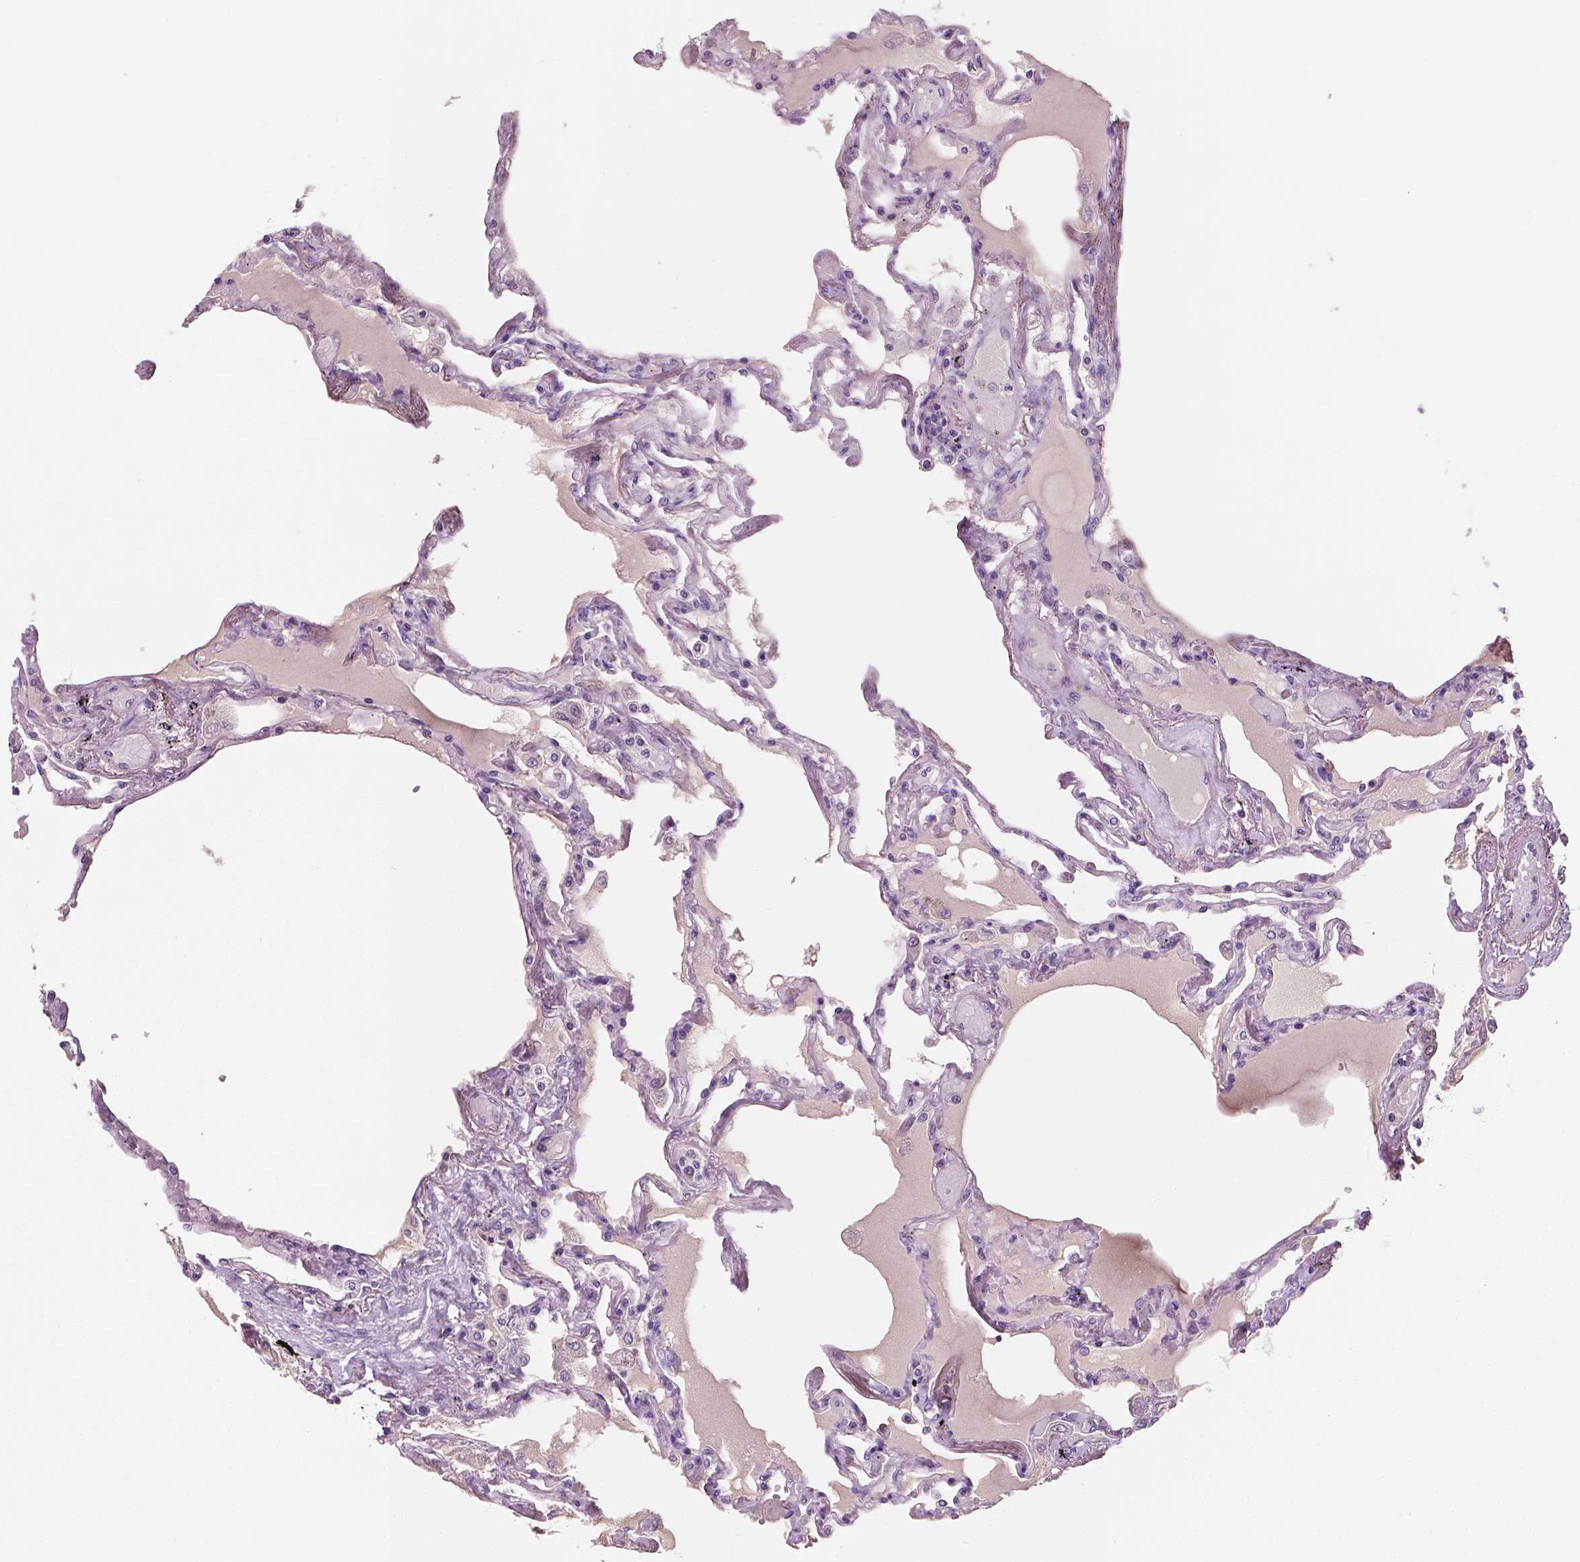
{"staining": {"intensity": "negative", "quantity": "none", "location": "none"}, "tissue": "lung", "cell_type": "Alveolar cells", "image_type": "normal", "snomed": [{"axis": "morphology", "description": "Normal tissue, NOS"}, {"axis": "morphology", "description": "Adenocarcinoma, NOS"}, {"axis": "topography", "description": "Cartilage tissue"}, {"axis": "topography", "description": "Lung"}], "caption": "The immunohistochemistry micrograph has no significant expression in alveolar cells of lung. (DAB immunohistochemistry visualized using brightfield microscopy, high magnification).", "gene": "LSM14B", "patient": {"sex": "female", "age": 67}}